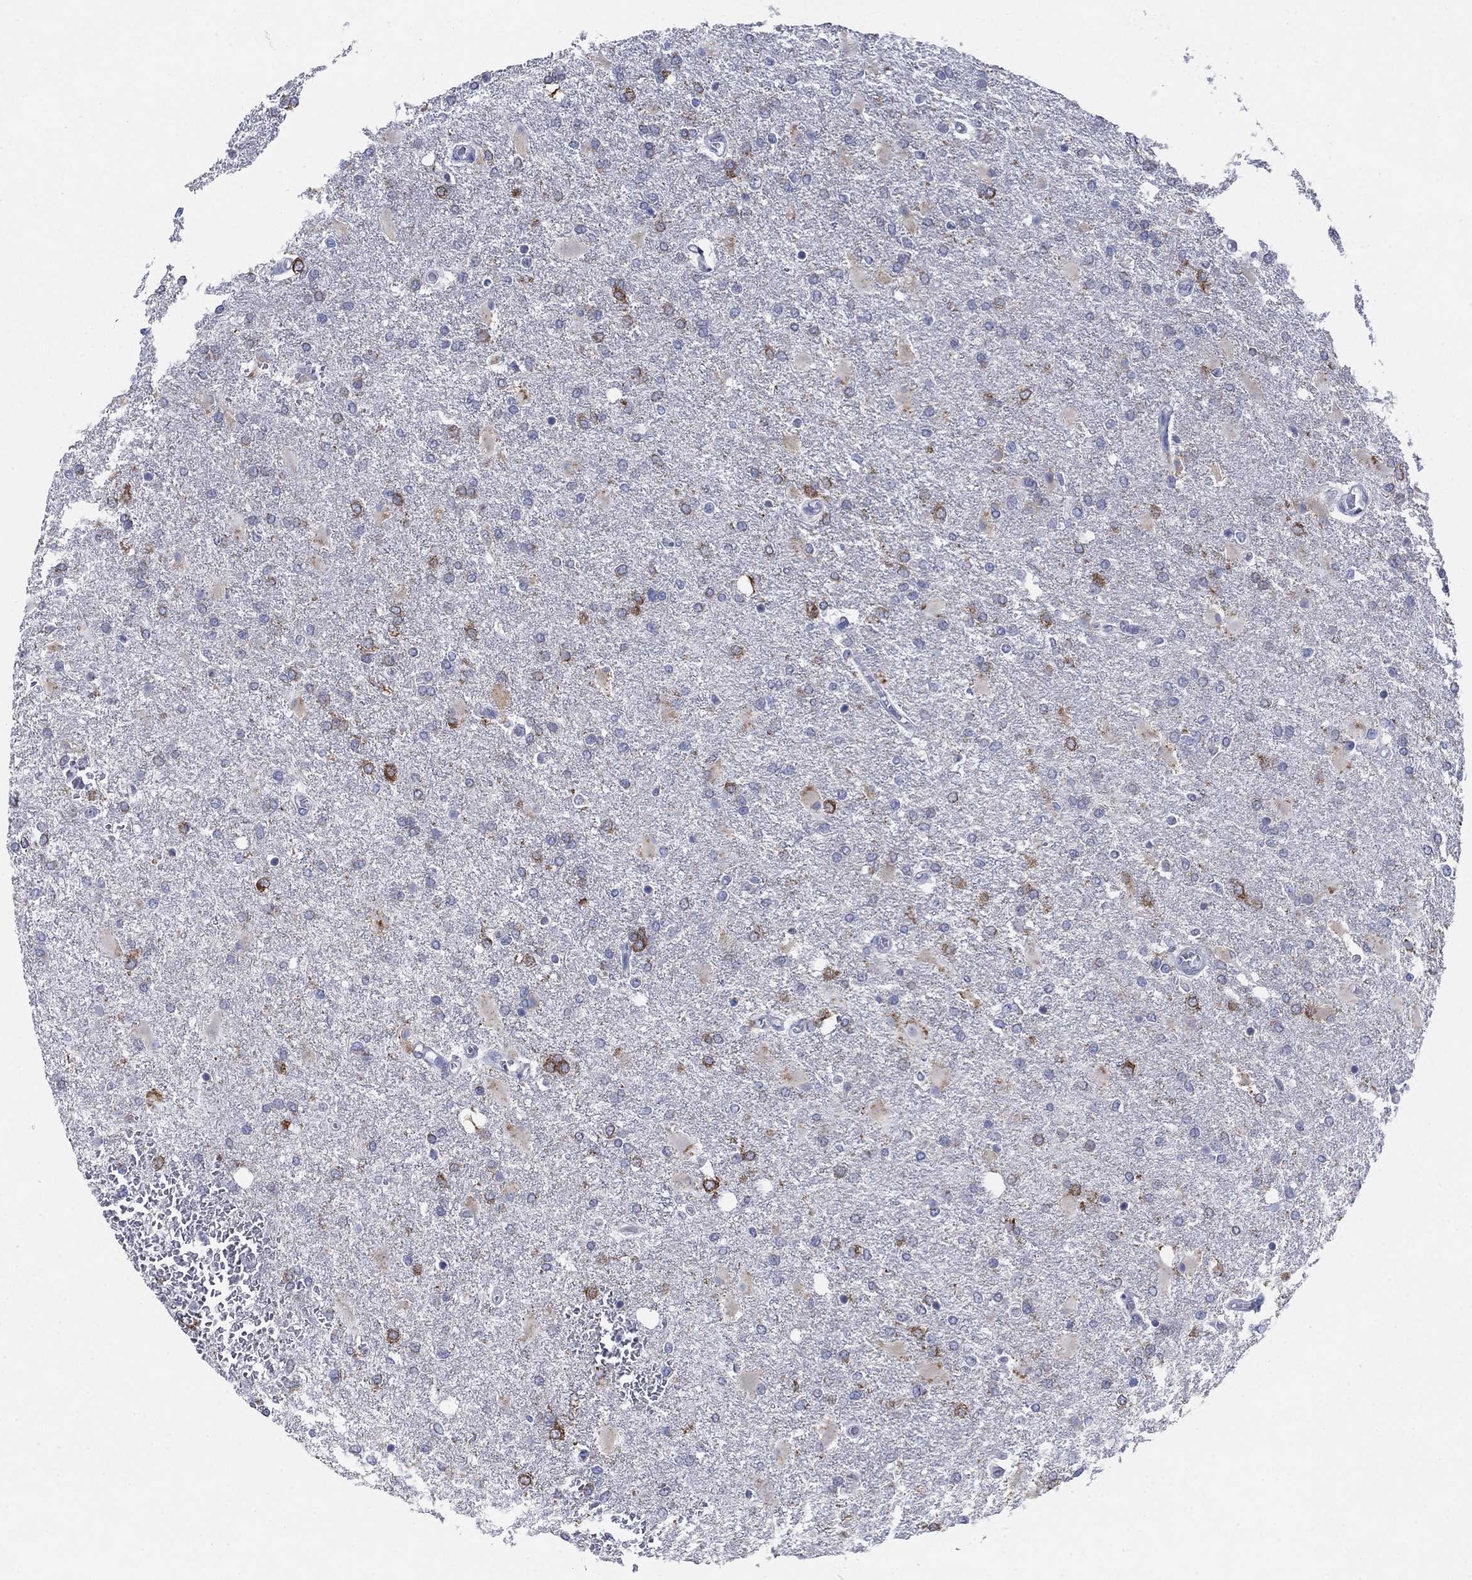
{"staining": {"intensity": "strong", "quantity": "<25%", "location": "cytoplasmic/membranous"}, "tissue": "glioma", "cell_type": "Tumor cells", "image_type": "cancer", "snomed": [{"axis": "morphology", "description": "Glioma, malignant, High grade"}, {"axis": "topography", "description": "Cerebral cortex"}], "caption": "This photomicrograph exhibits IHC staining of high-grade glioma (malignant), with medium strong cytoplasmic/membranous staining in approximately <25% of tumor cells.", "gene": "SCCPDH", "patient": {"sex": "male", "age": 79}}